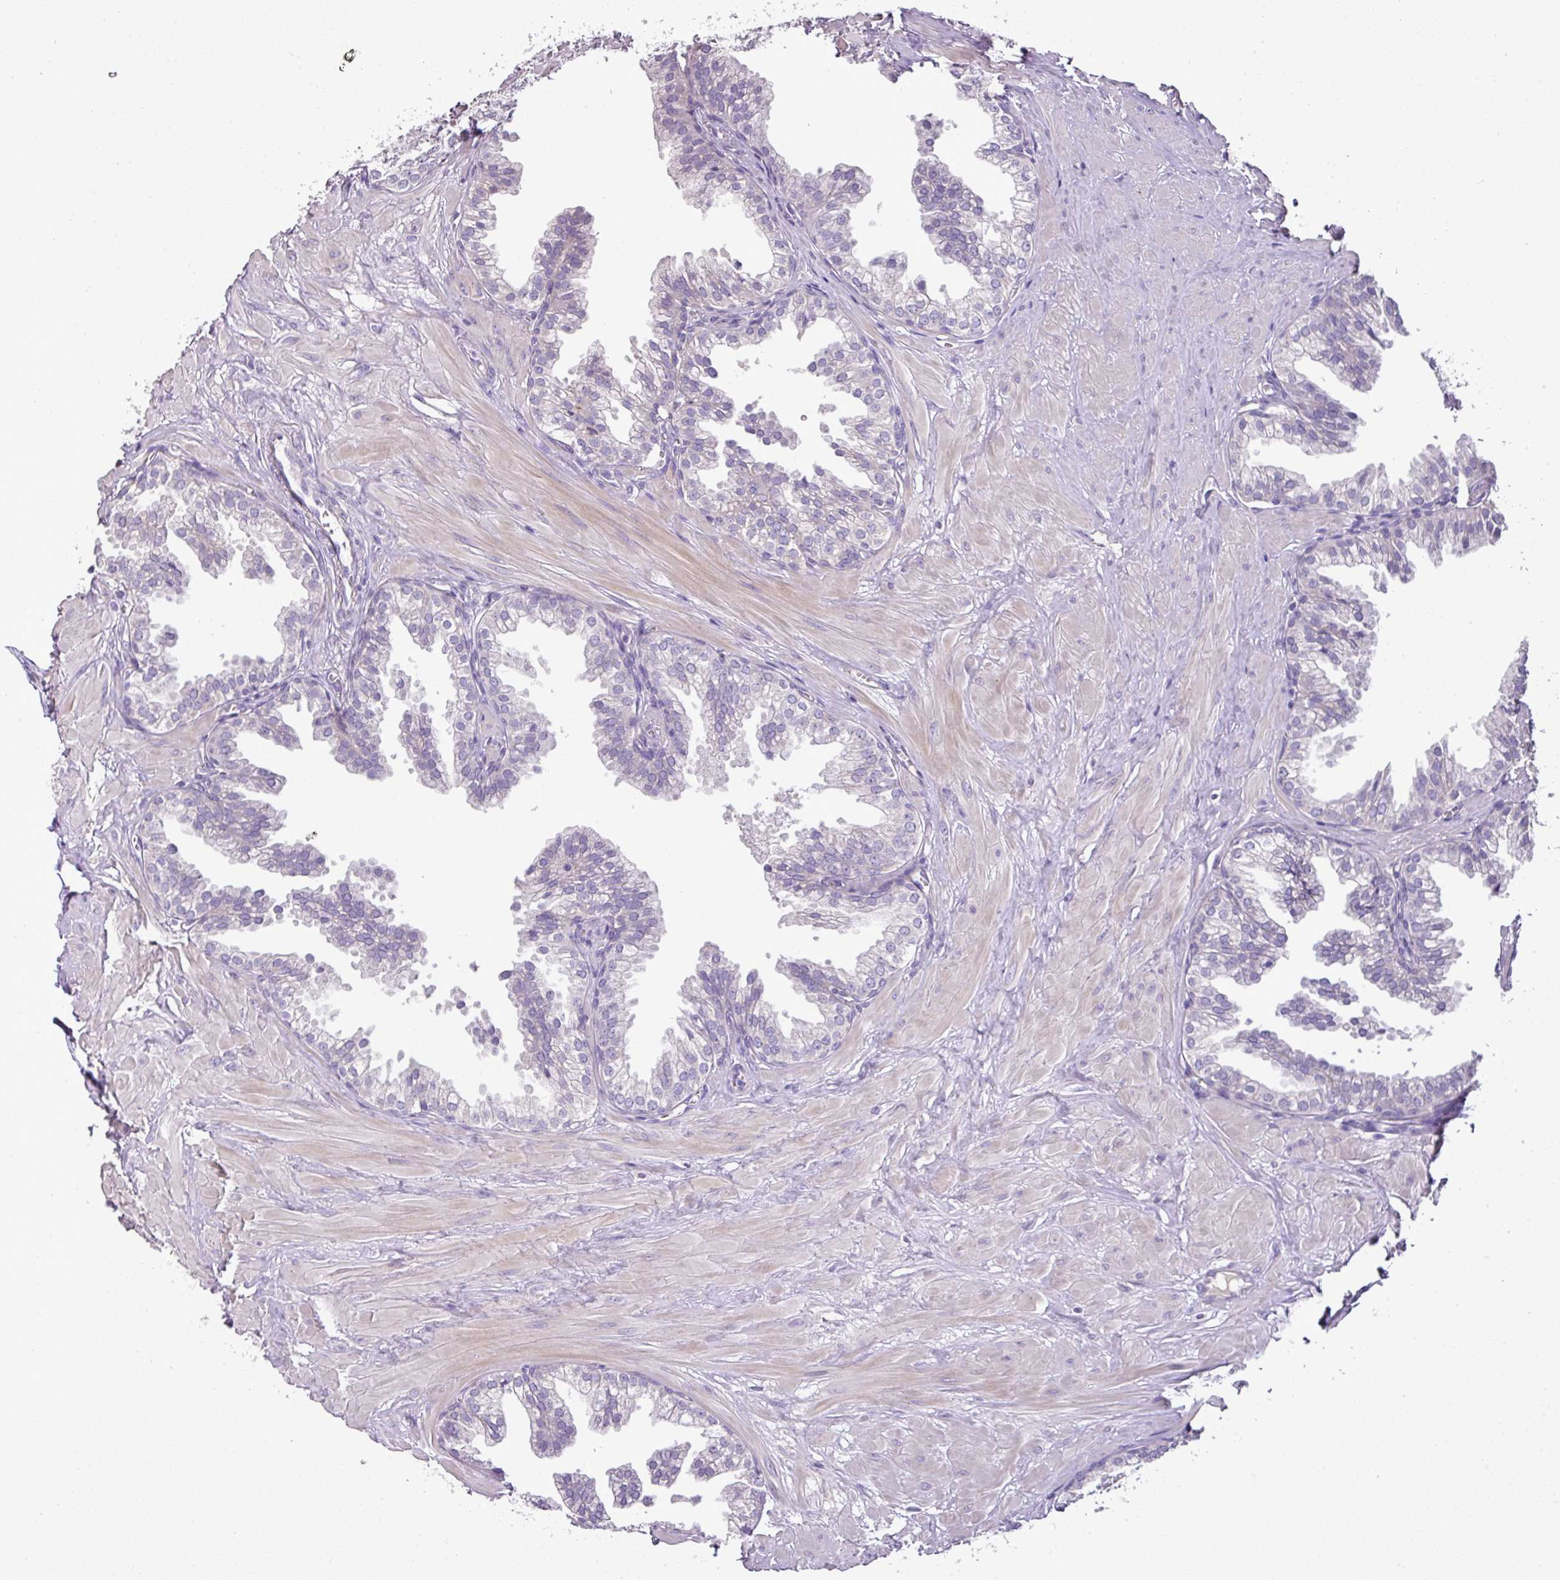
{"staining": {"intensity": "negative", "quantity": "none", "location": "none"}, "tissue": "prostate", "cell_type": "Glandular cells", "image_type": "normal", "snomed": [{"axis": "morphology", "description": "Normal tissue, NOS"}, {"axis": "topography", "description": "Prostate"}, {"axis": "topography", "description": "Peripheral nerve tissue"}], "caption": "This is a histopathology image of IHC staining of normal prostate, which shows no staining in glandular cells.", "gene": "BRINP2", "patient": {"sex": "male", "age": 55}}